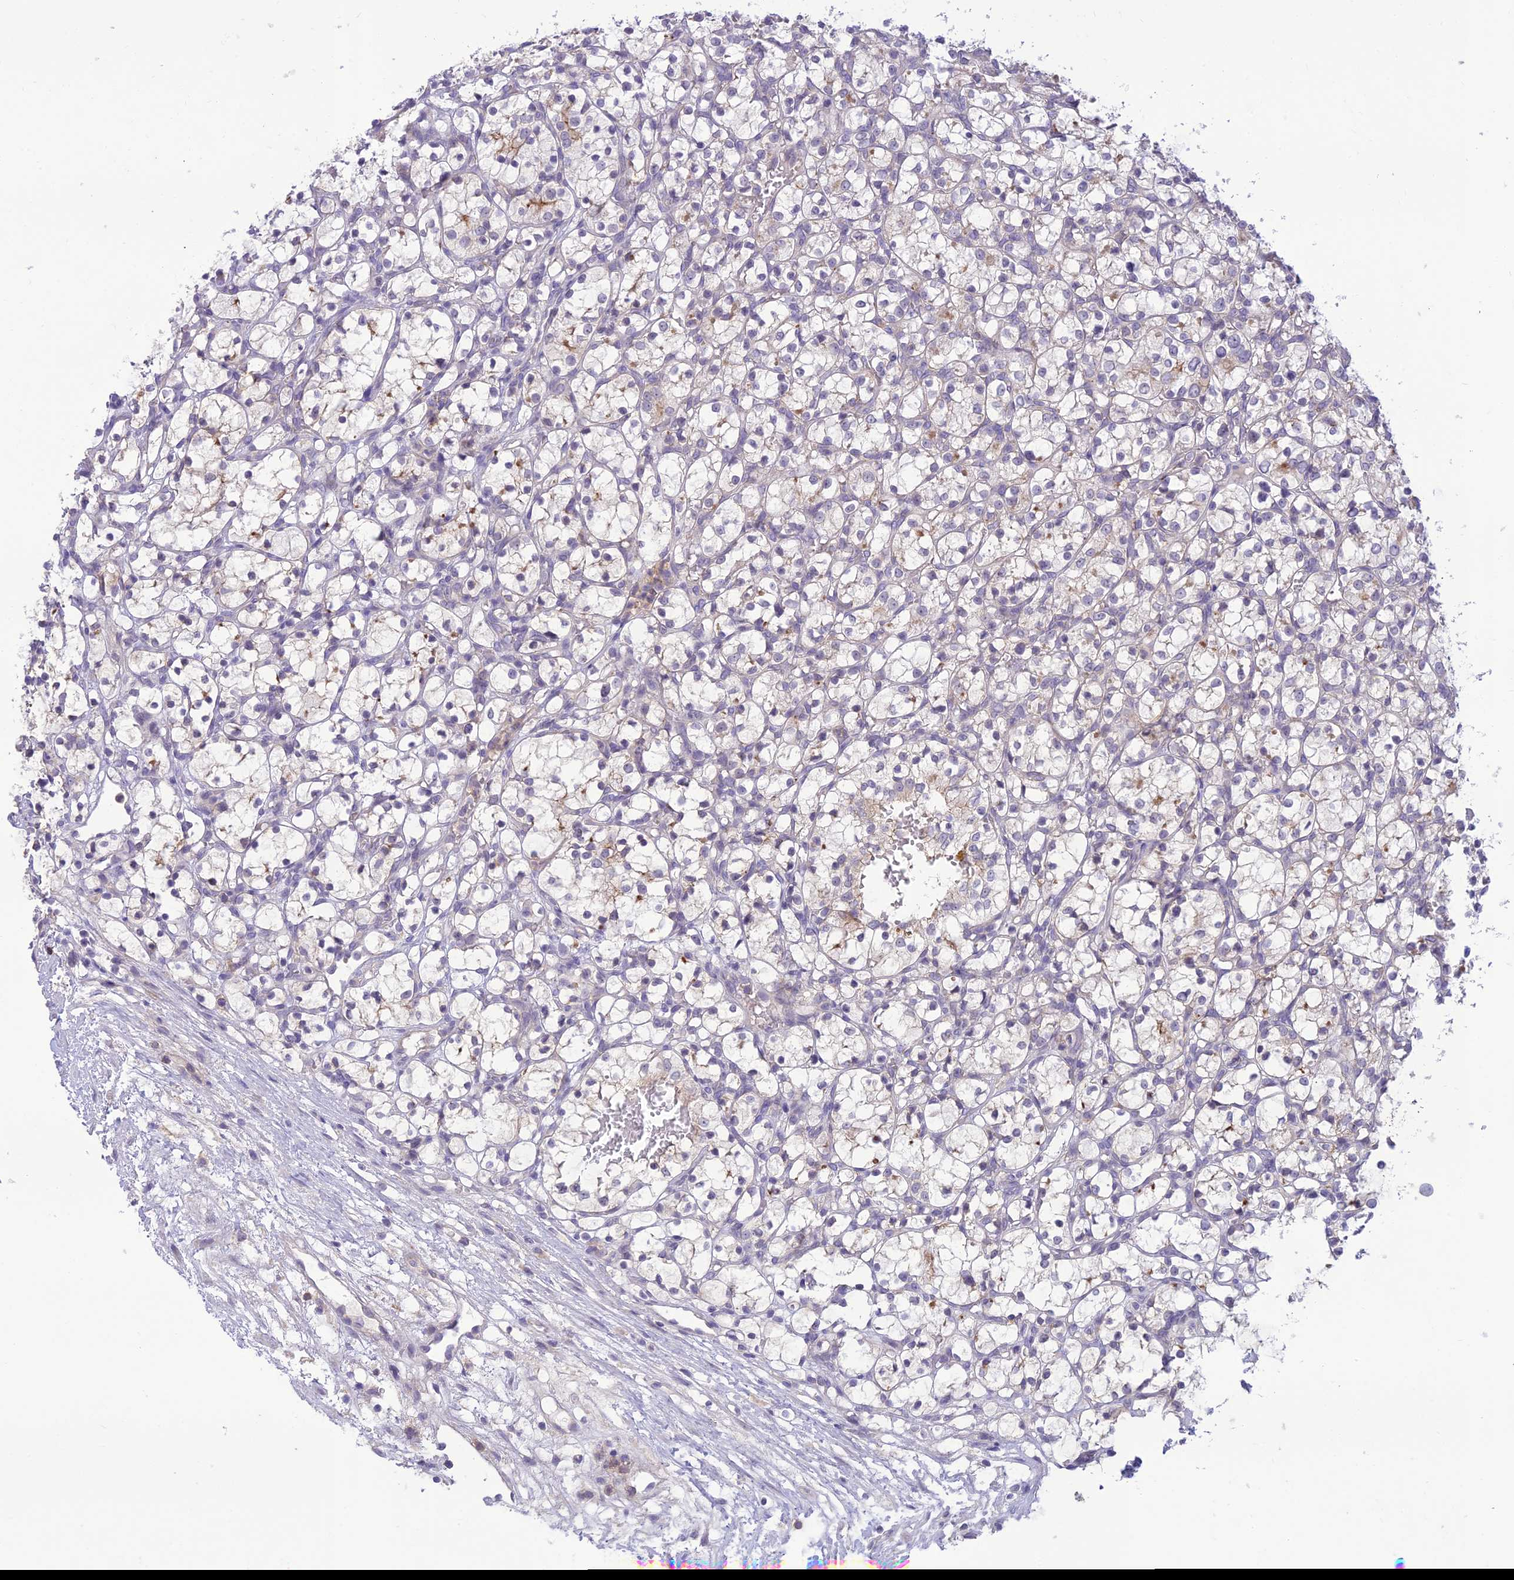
{"staining": {"intensity": "negative", "quantity": "none", "location": "none"}, "tissue": "renal cancer", "cell_type": "Tumor cells", "image_type": "cancer", "snomed": [{"axis": "morphology", "description": "Adenocarcinoma, NOS"}, {"axis": "topography", "description": "Kidney"}], "caption": "Tumor cells show no significant positivity in renal cancer (adenocarcinoma).", "gene": "ITGAE", "patient": {"sex": "female", "age": 69}}